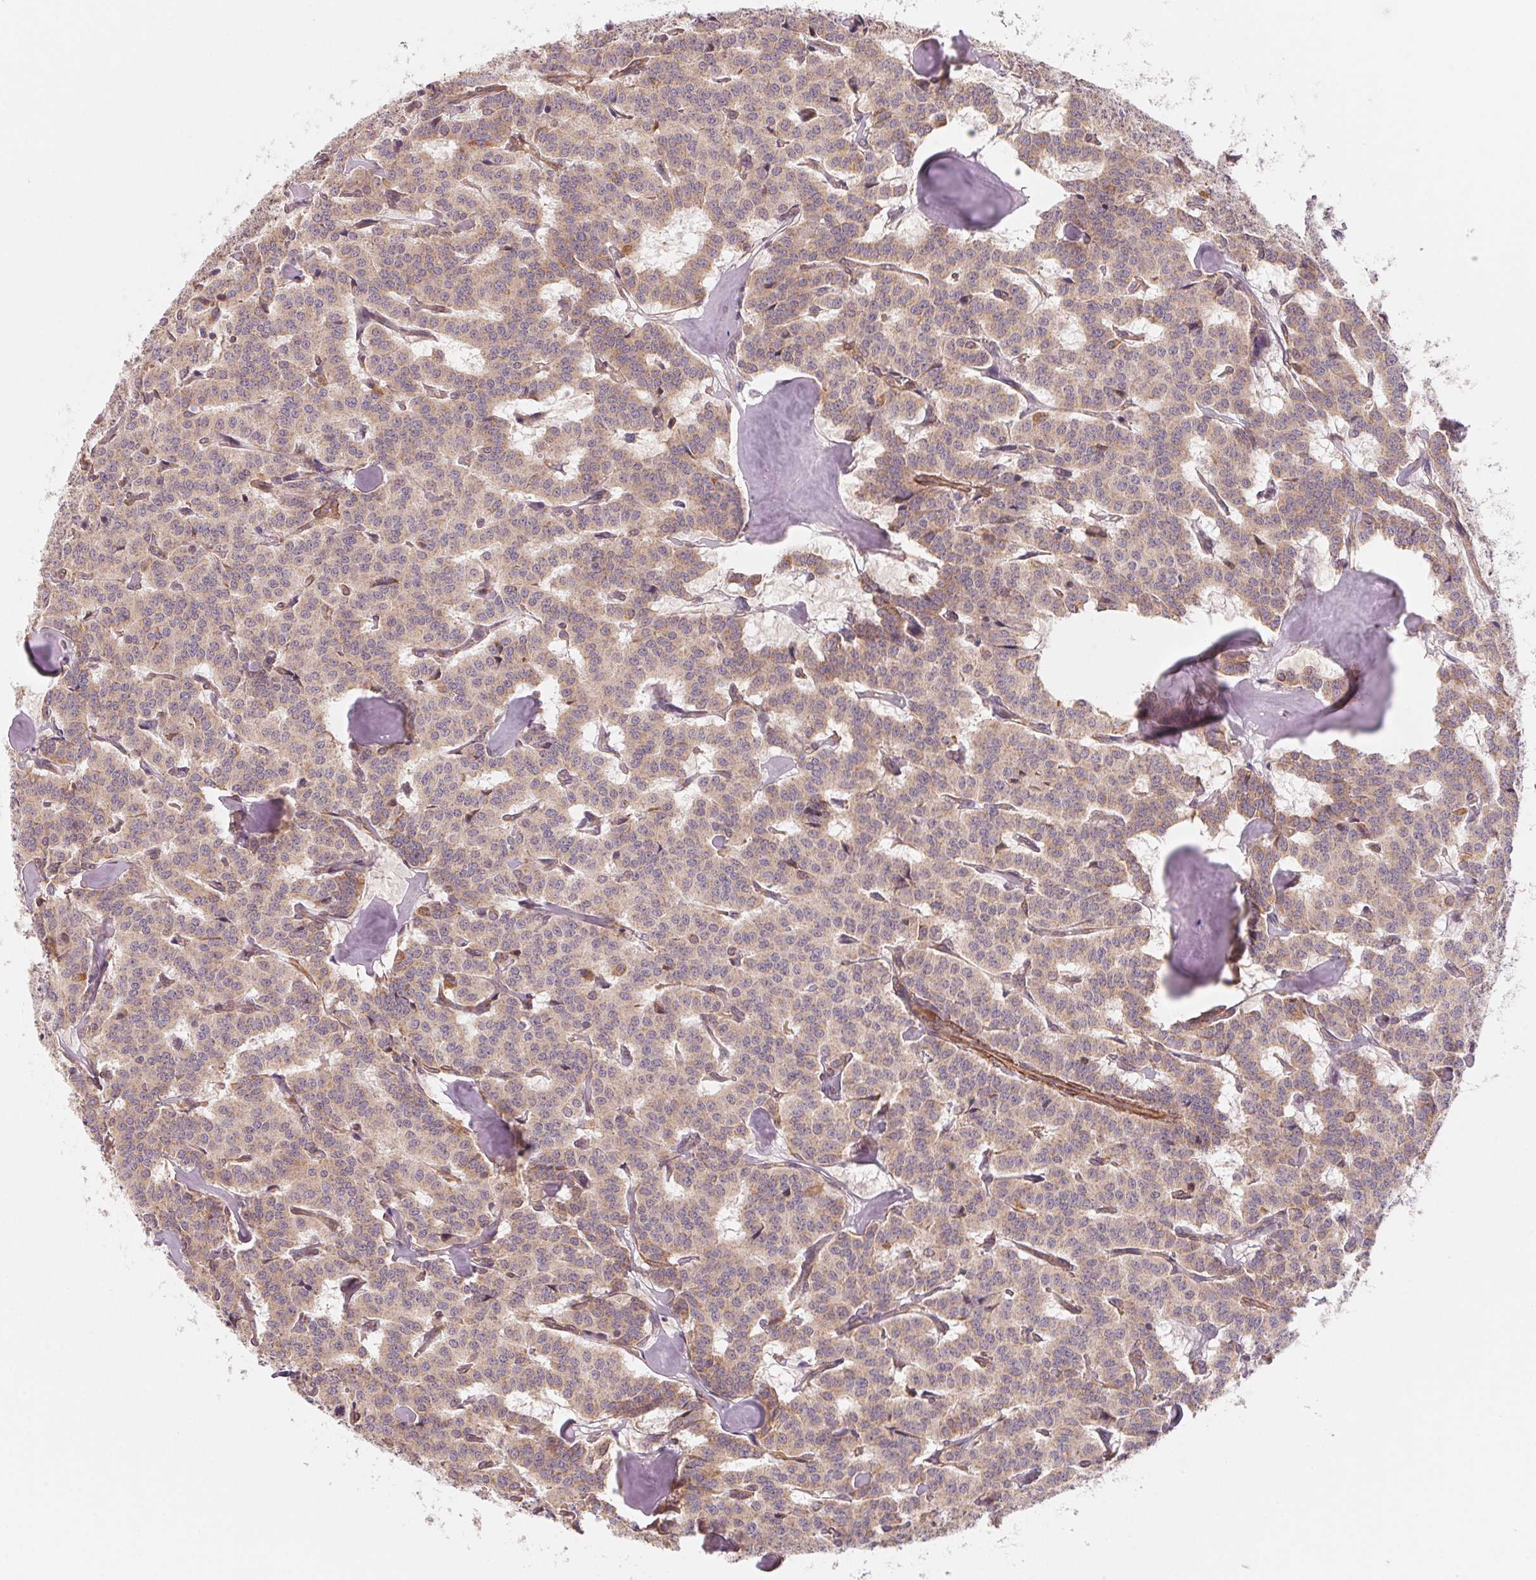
{"staining": {"intensity": "weak", "quantity": ">75%", "location": "cytoplasmic/membranous"}, "tissue": "carcinoid", "cell_type": "Tumor cells", "image_type": "cancer", "snomed": [{"axis": "morphology", "description": "Carcinoid, malignant, NOS"}, {"axis": "topography", "description": "Lung"}], "caption": "Immunohistochemistry (IHC) micrograph of carcinoid (malignant) stained for a protein (brown), which reveals low levels of weak cytoplasmic/membranous positivity in approximately >75% of tumor cells.", "gene": "CCDC112", "patient": {"sex": "female", "age": 46}}